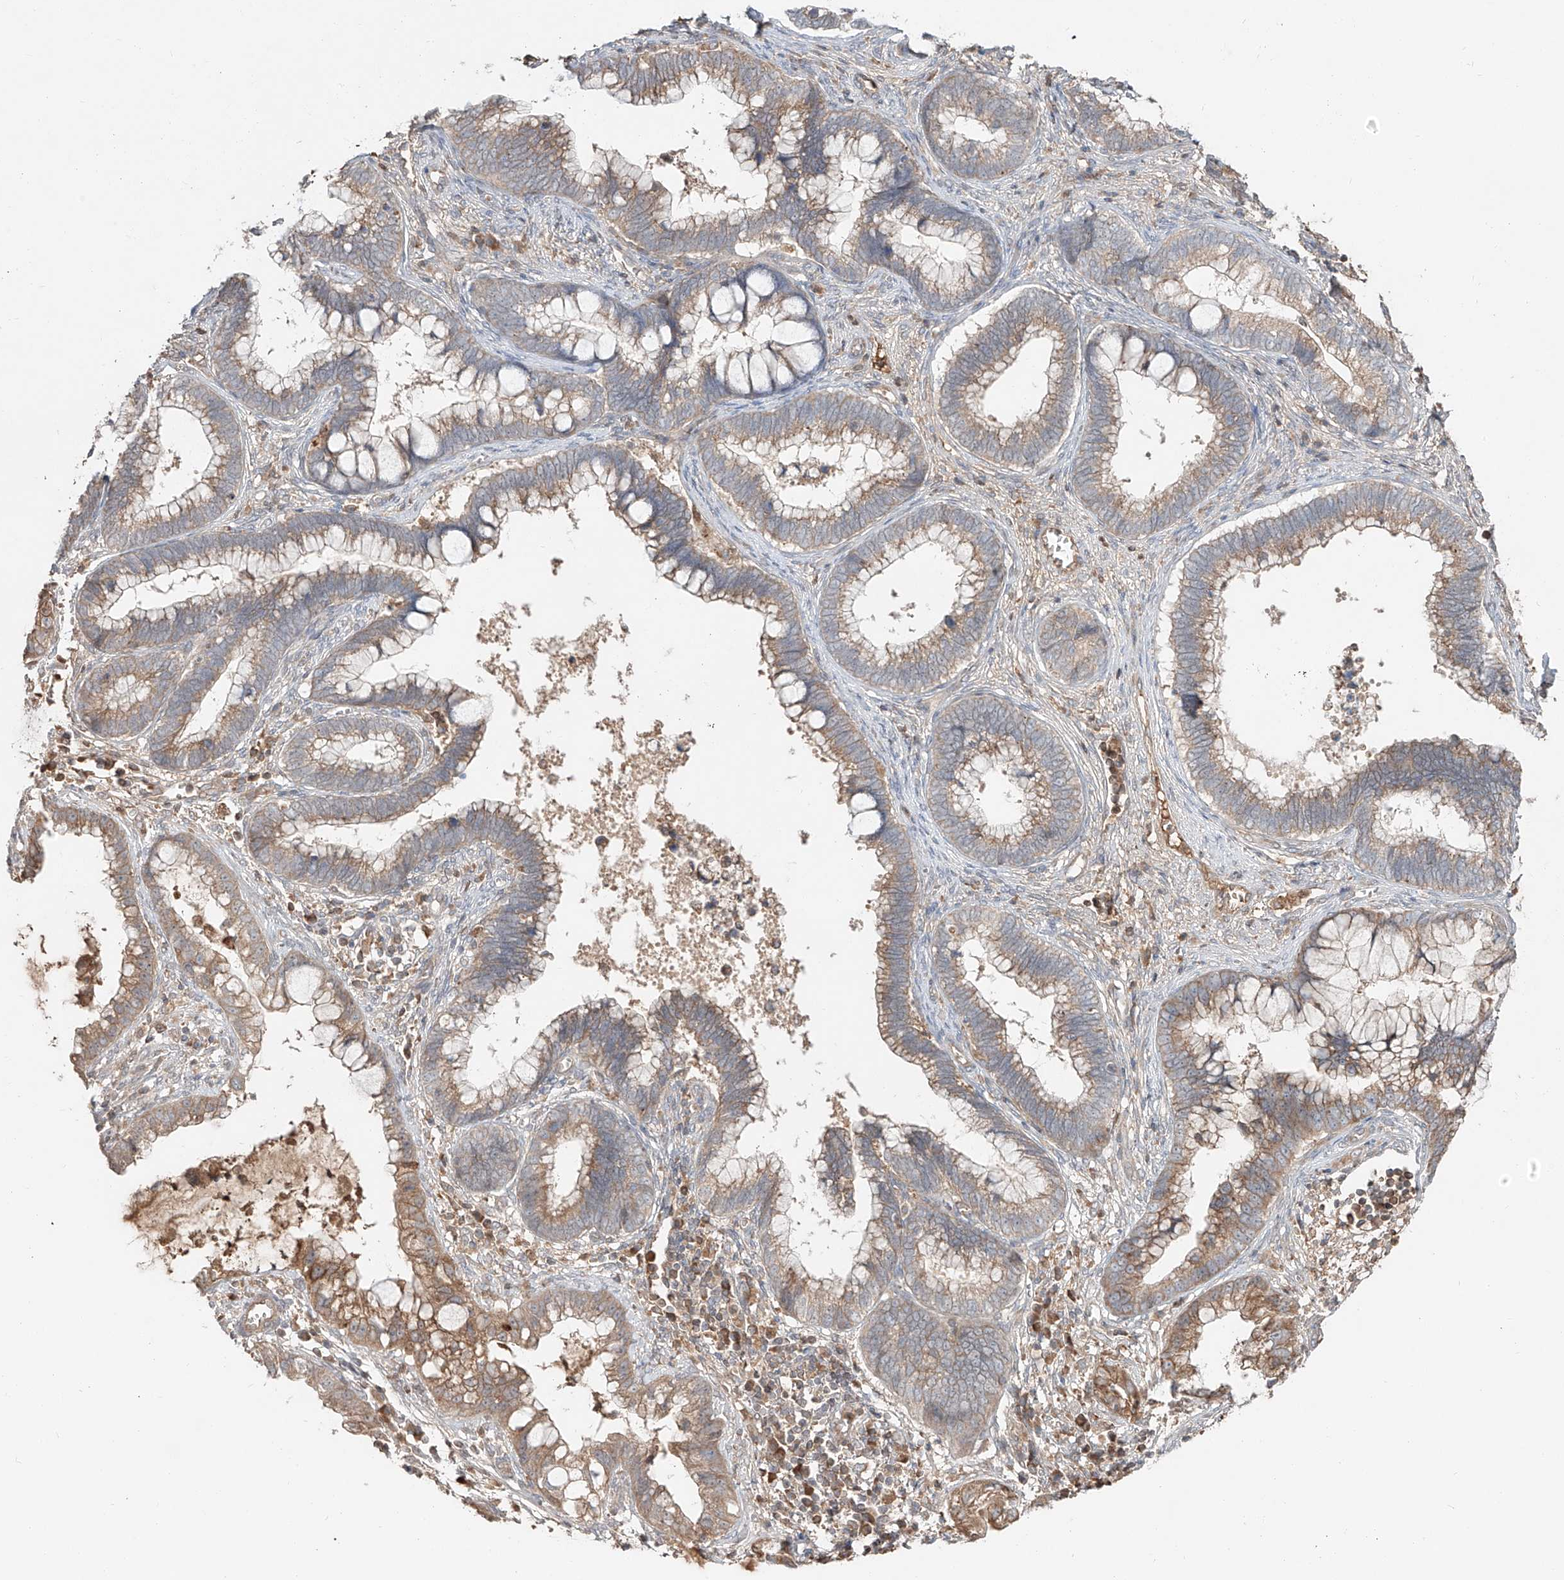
{"staining": {"intensity": "moderate", "quantity": ">75%", "location": "cytoplasmic/membranous"}, "tissue": "cervical cancer", "cell_type": "Tumor cells", "image_type": "cancer", "snomed": [{"axis": "morphology", "description": "Adenocarcinoma, NOS"}, {"axis": "topography", "description": "Cervix"}], "caption": "Cervical adenocarcinoma tissue shows moderate cytoplasmic/membranous staining in approximately >75% of tumor cells, visualized by immunohistochemistry.", "gene": "ERO1A", "patient": {"sex": "female", "age": 44}}